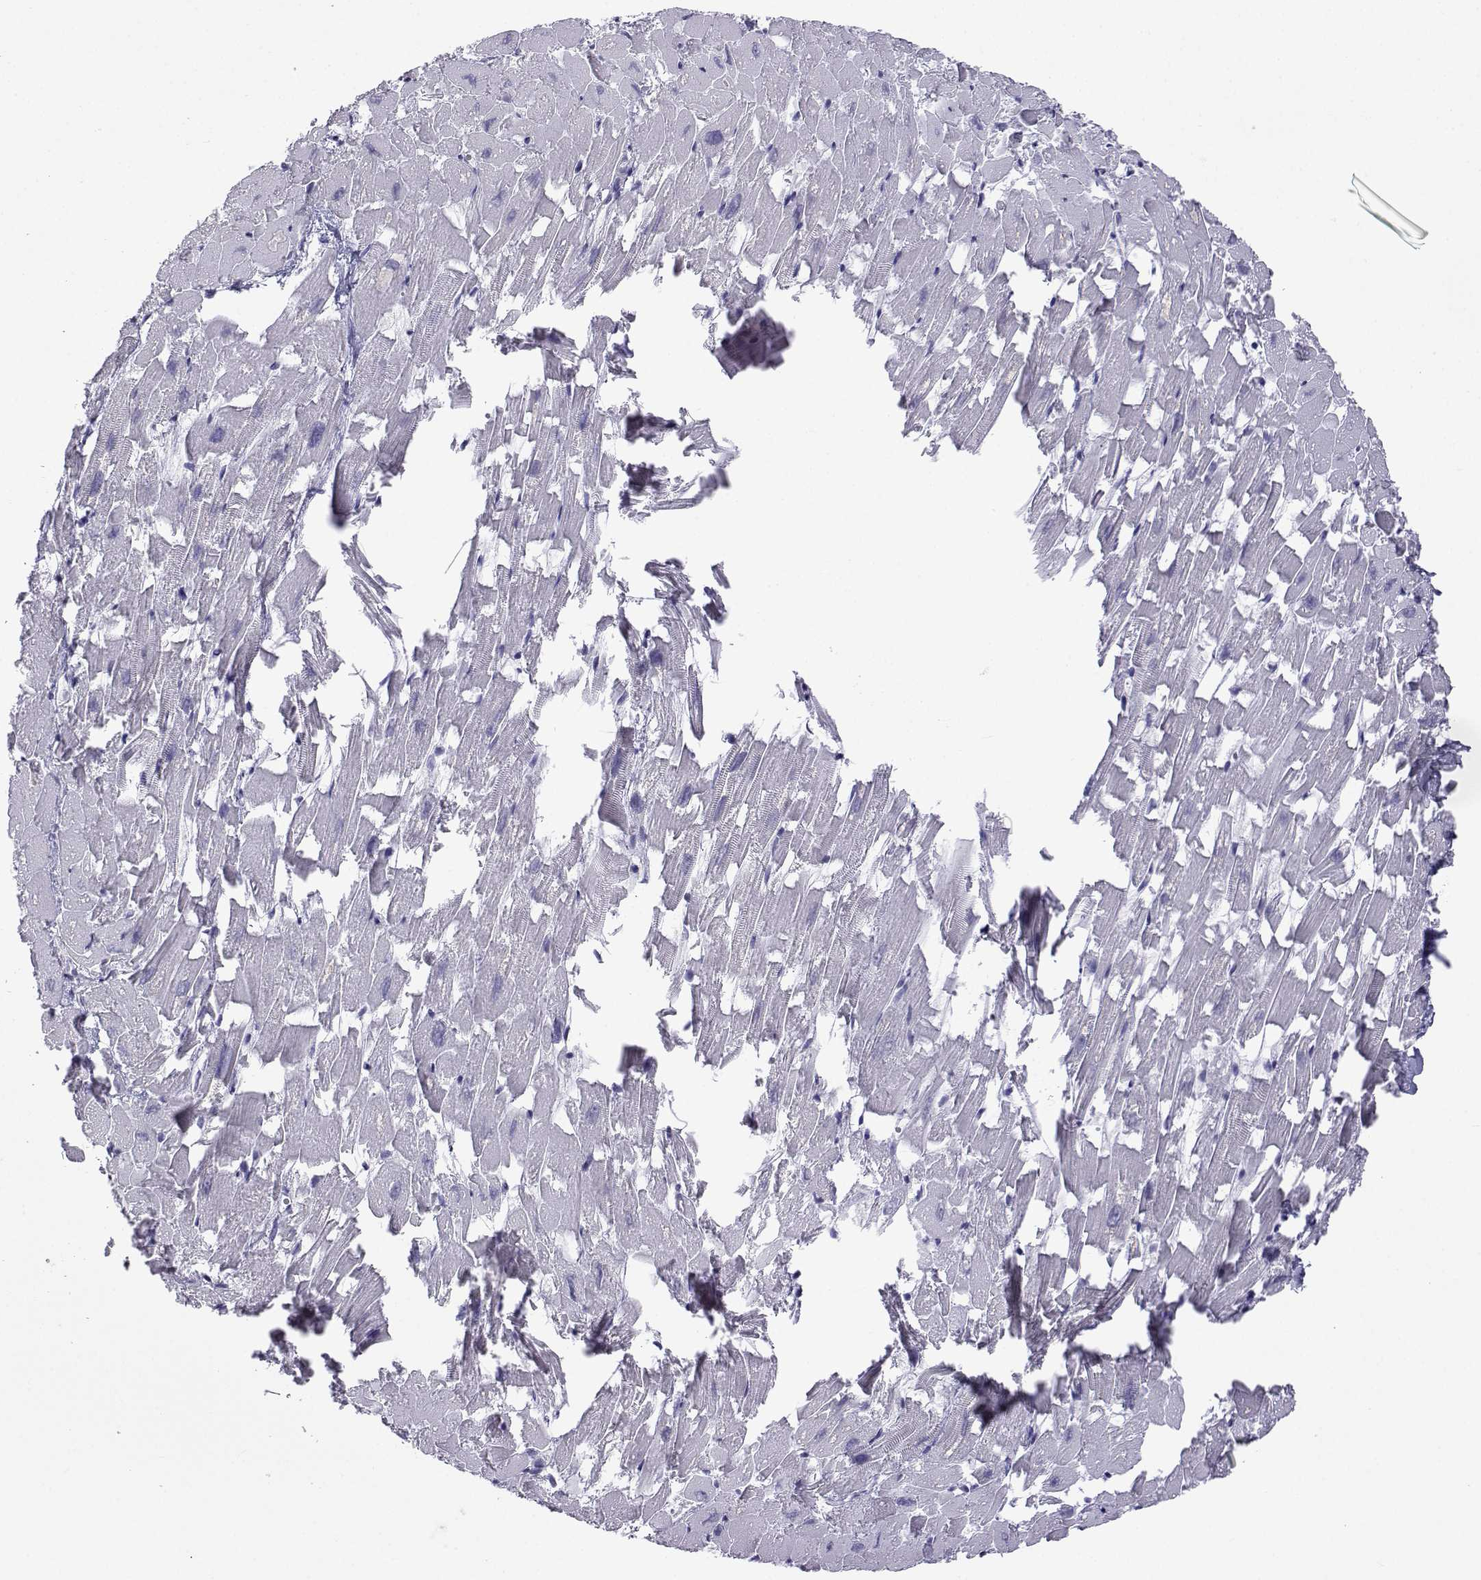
{"staining": {"intensity": "negative", "quantity": "none", "location": "none"}, "tissue": "heart muscle", "cell_type": "Cardiomyocytes", "image_type": "normal", "snomed": [{"axis": "morphology", "description": "Normal tissue, NOS"}, {"axis": "topography", "description": "Heart"}], "caption": "This is an IHC histopathology image of benign heart muscle. There is no expression in cardiomyocytes.", "gene": "ACTL7A", "patient": {"sex": "female", "age": 64}}